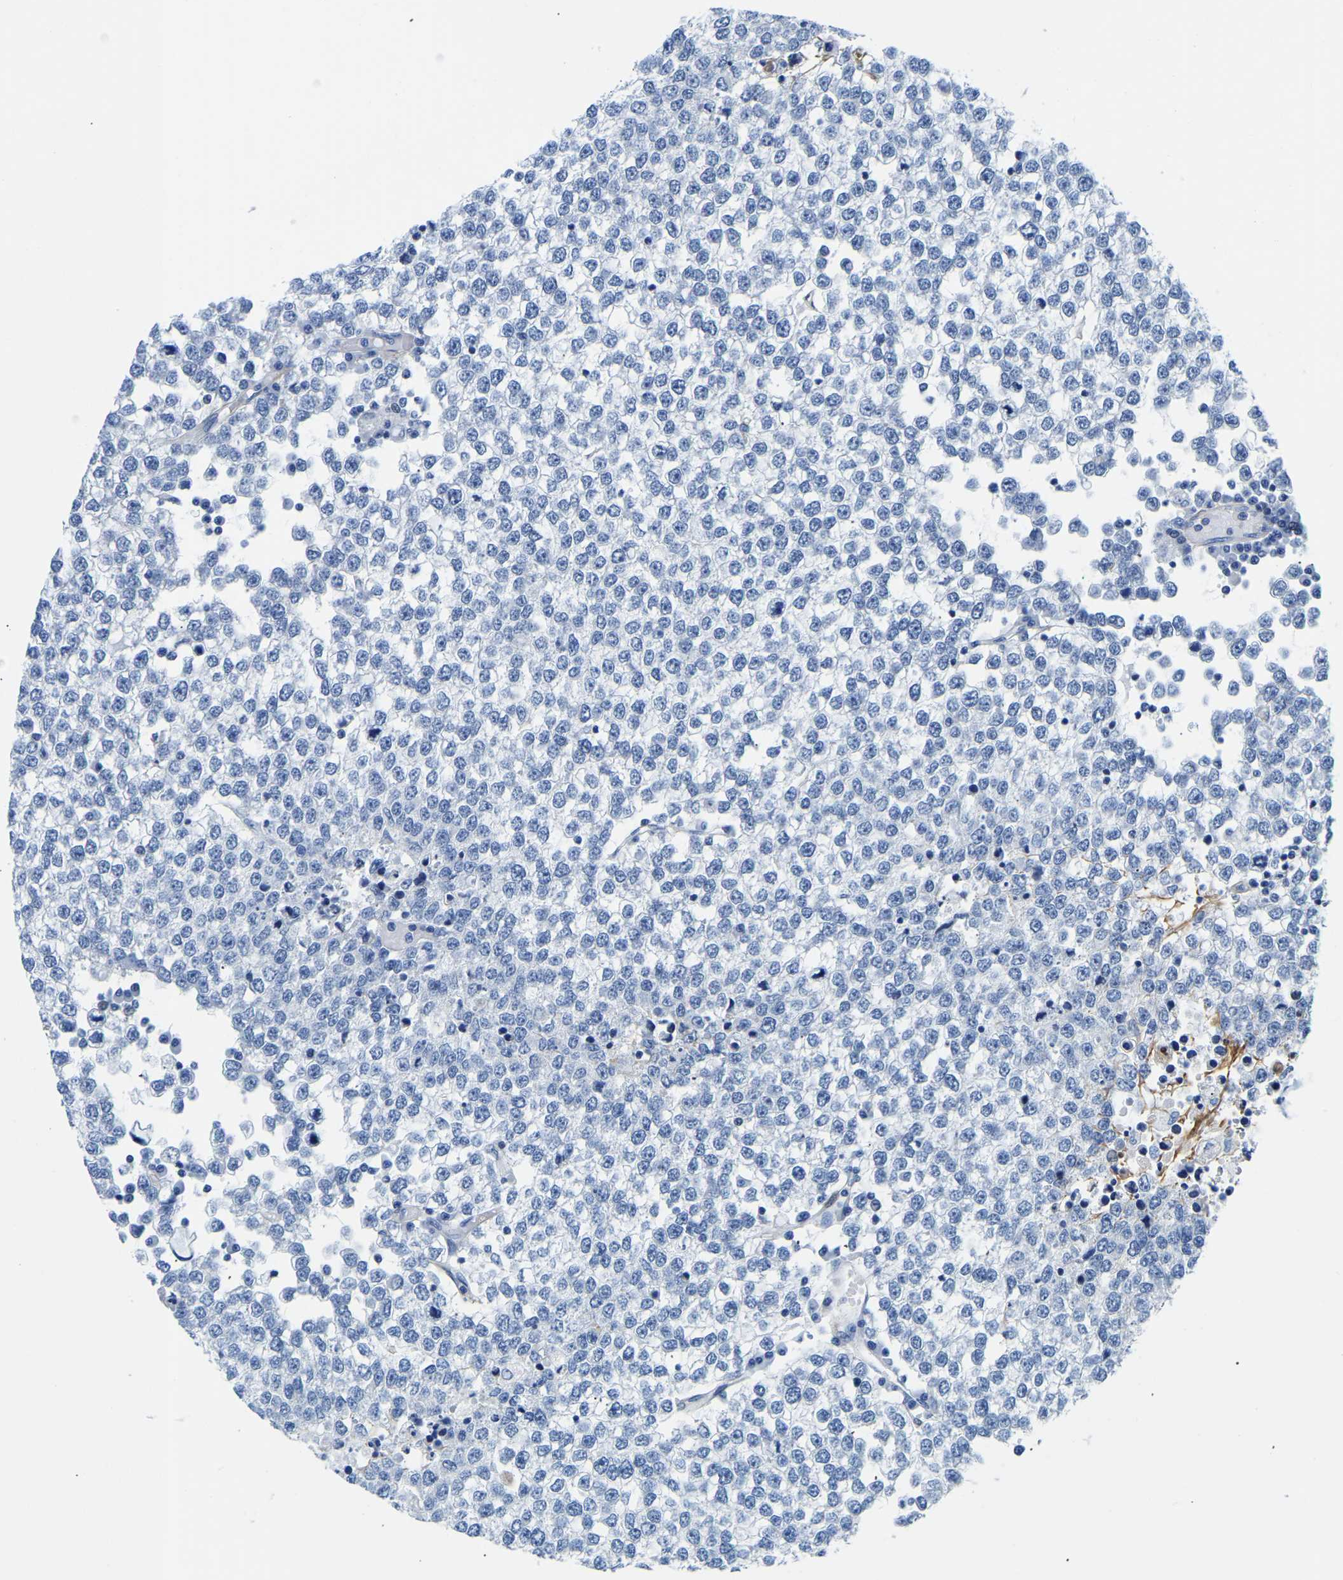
{"staining": {"intensity": "negative", "quantity": "none", "location": "none"}, "tissue": "testis cancer", "cell_type": "Tumor cells", "image_type": "cancer", "snomed": [{"axis": "morphology", "description": "Seminoma, NOS"}, {"axis": "topography", "description": "Testis"}], "caption": "An image of human testis cancer is negative for staining in tumor cells. Nuclei are stained in blue.", "gene": "UPK3A", "patient": {"sex": "male", "age": 65}}